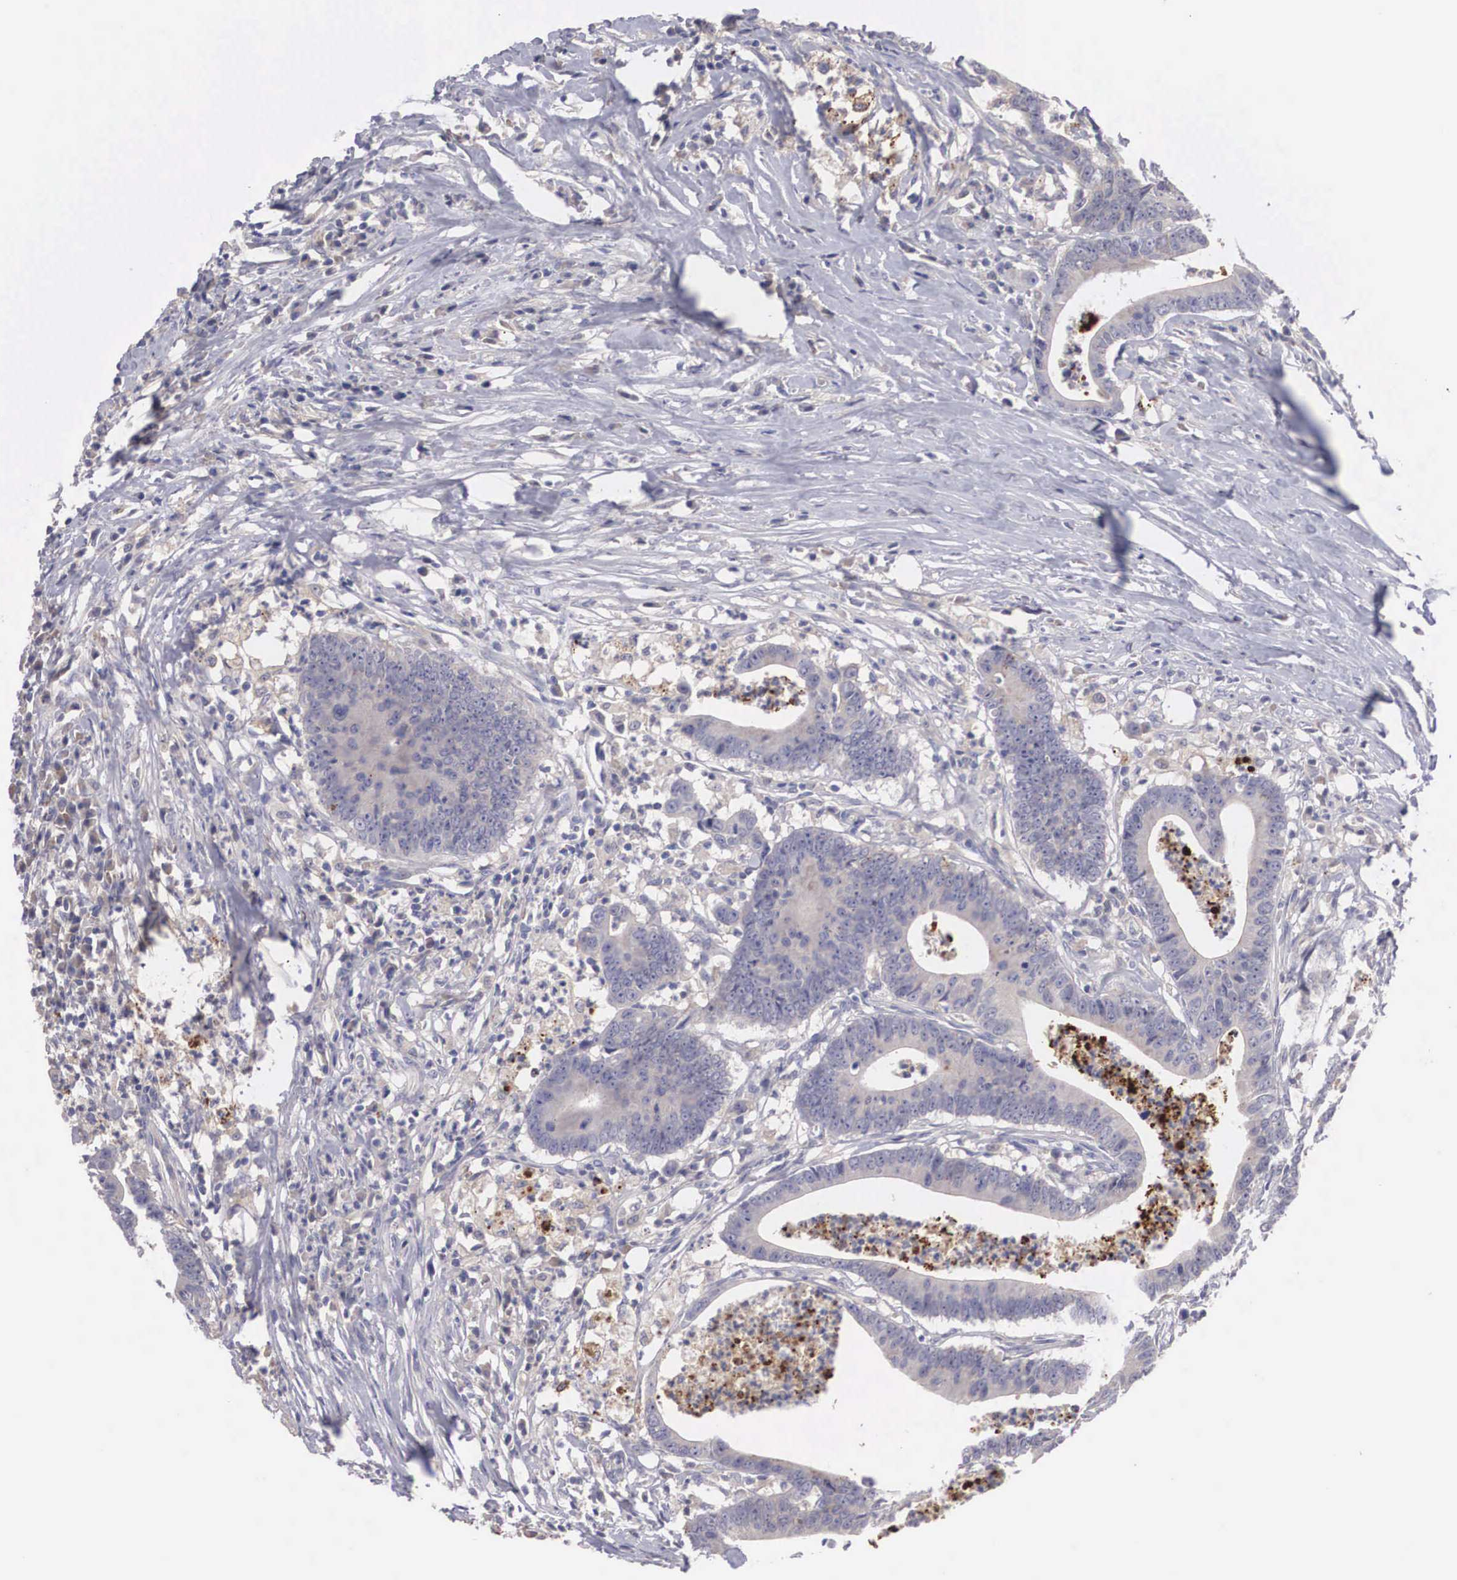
{"staining": {"intensity": "negative", "quantity": "none", "location": "none"}, "tissue": "colorectal cancer", "cell_type": "Tumor cells", "image_type": "cancer", "snomed": [{"axis": "morphology", "description": "Adenocarcinoma, NOS"}, {"axis": "topography", "description": "Colon"}], "caption": "High magnification brightfield microscopy of adenocarcinoma (colorectal) stained with DAB (brown) and counterstained with hematoxylin (blue): tumor cells show no significant expression.", "gene": "ABHD4", "patient": {"sex": "male", "age": 55}}